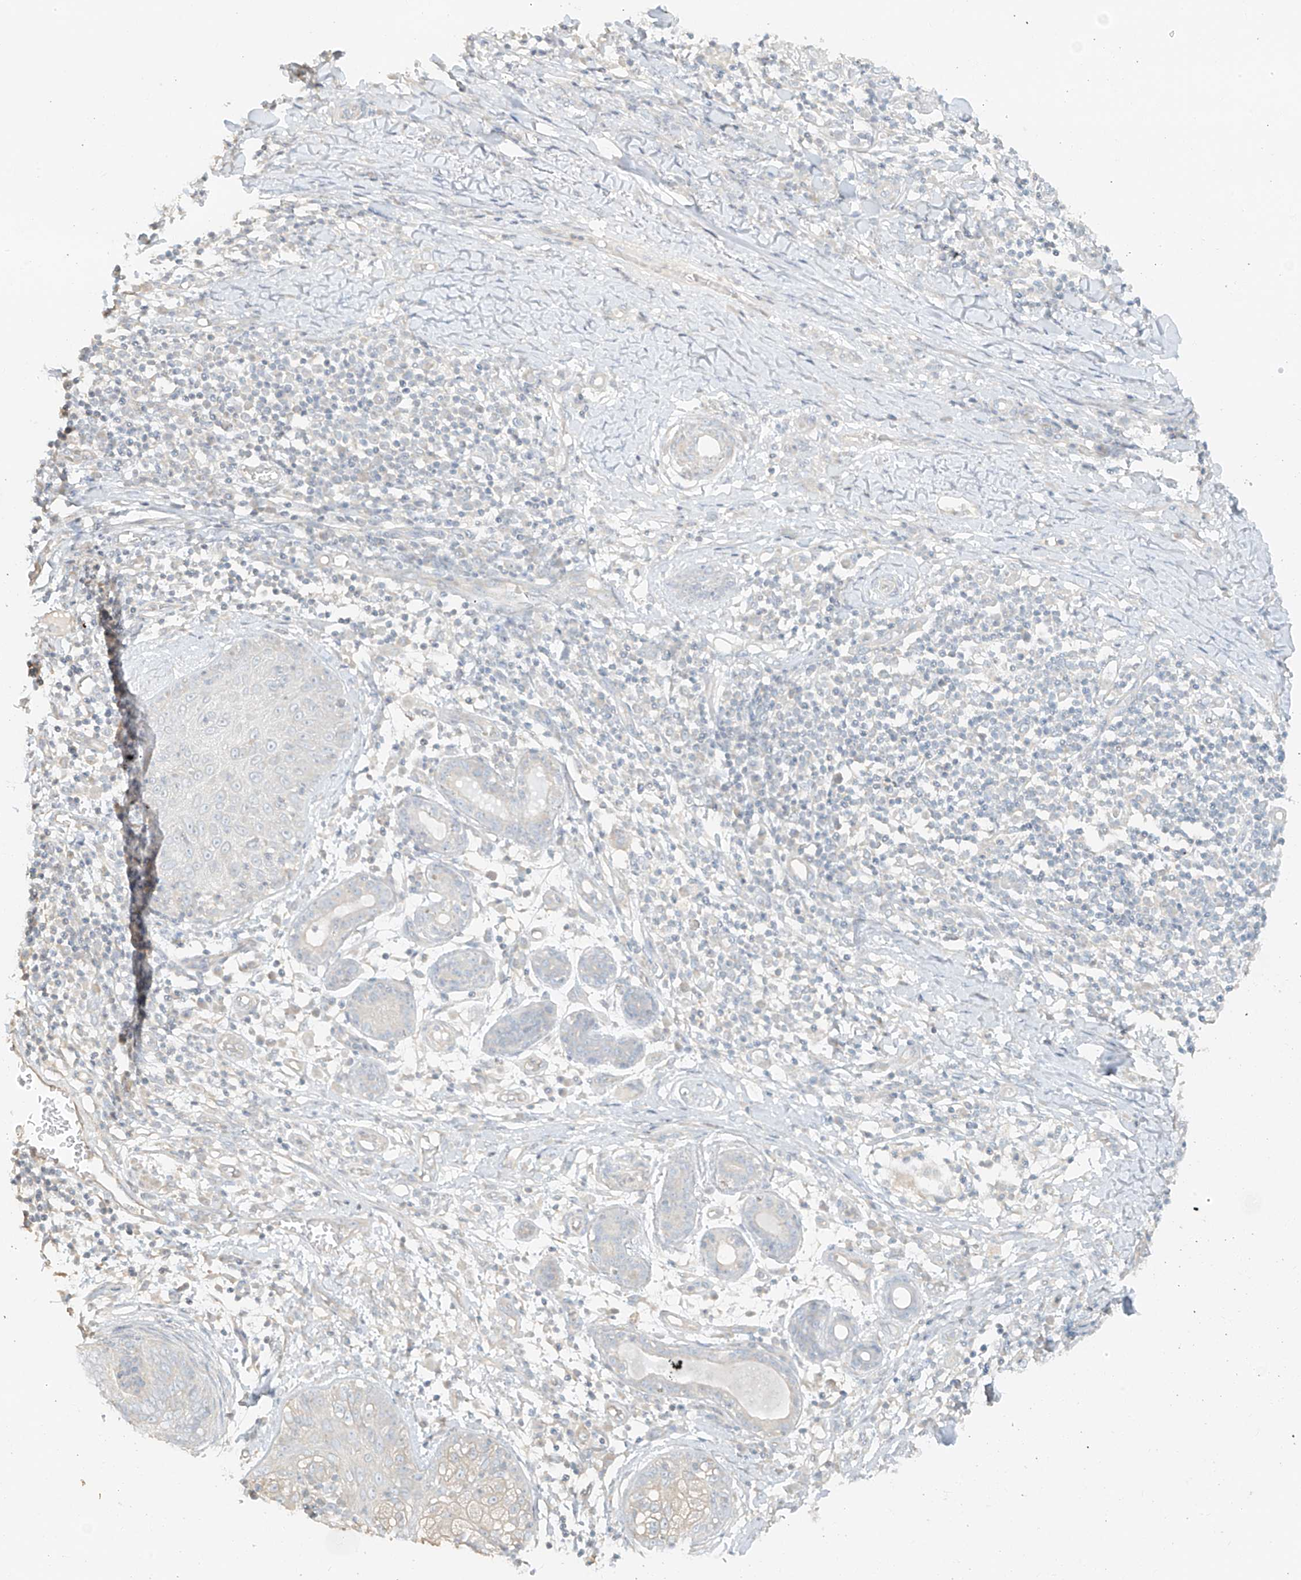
{"staining": {"intensity": "negative", "quantity": "none", "location": "none"}, "tissue": "skin cancer", "cell_type": "Tumor cells", "image_type": "cancer", "snomed": [{"axis": "morphology", "description": "Squamous cell carcinoma, NOS"}, {"axis": "topography", "description": "Skin"}], "caption": "Skin cancer stained for a protein using immunohistochemistry (IHC) reveals no expression tumor cells.", "gene": "ANKZF1", "patient": {"sex": "female", "age": 88}}